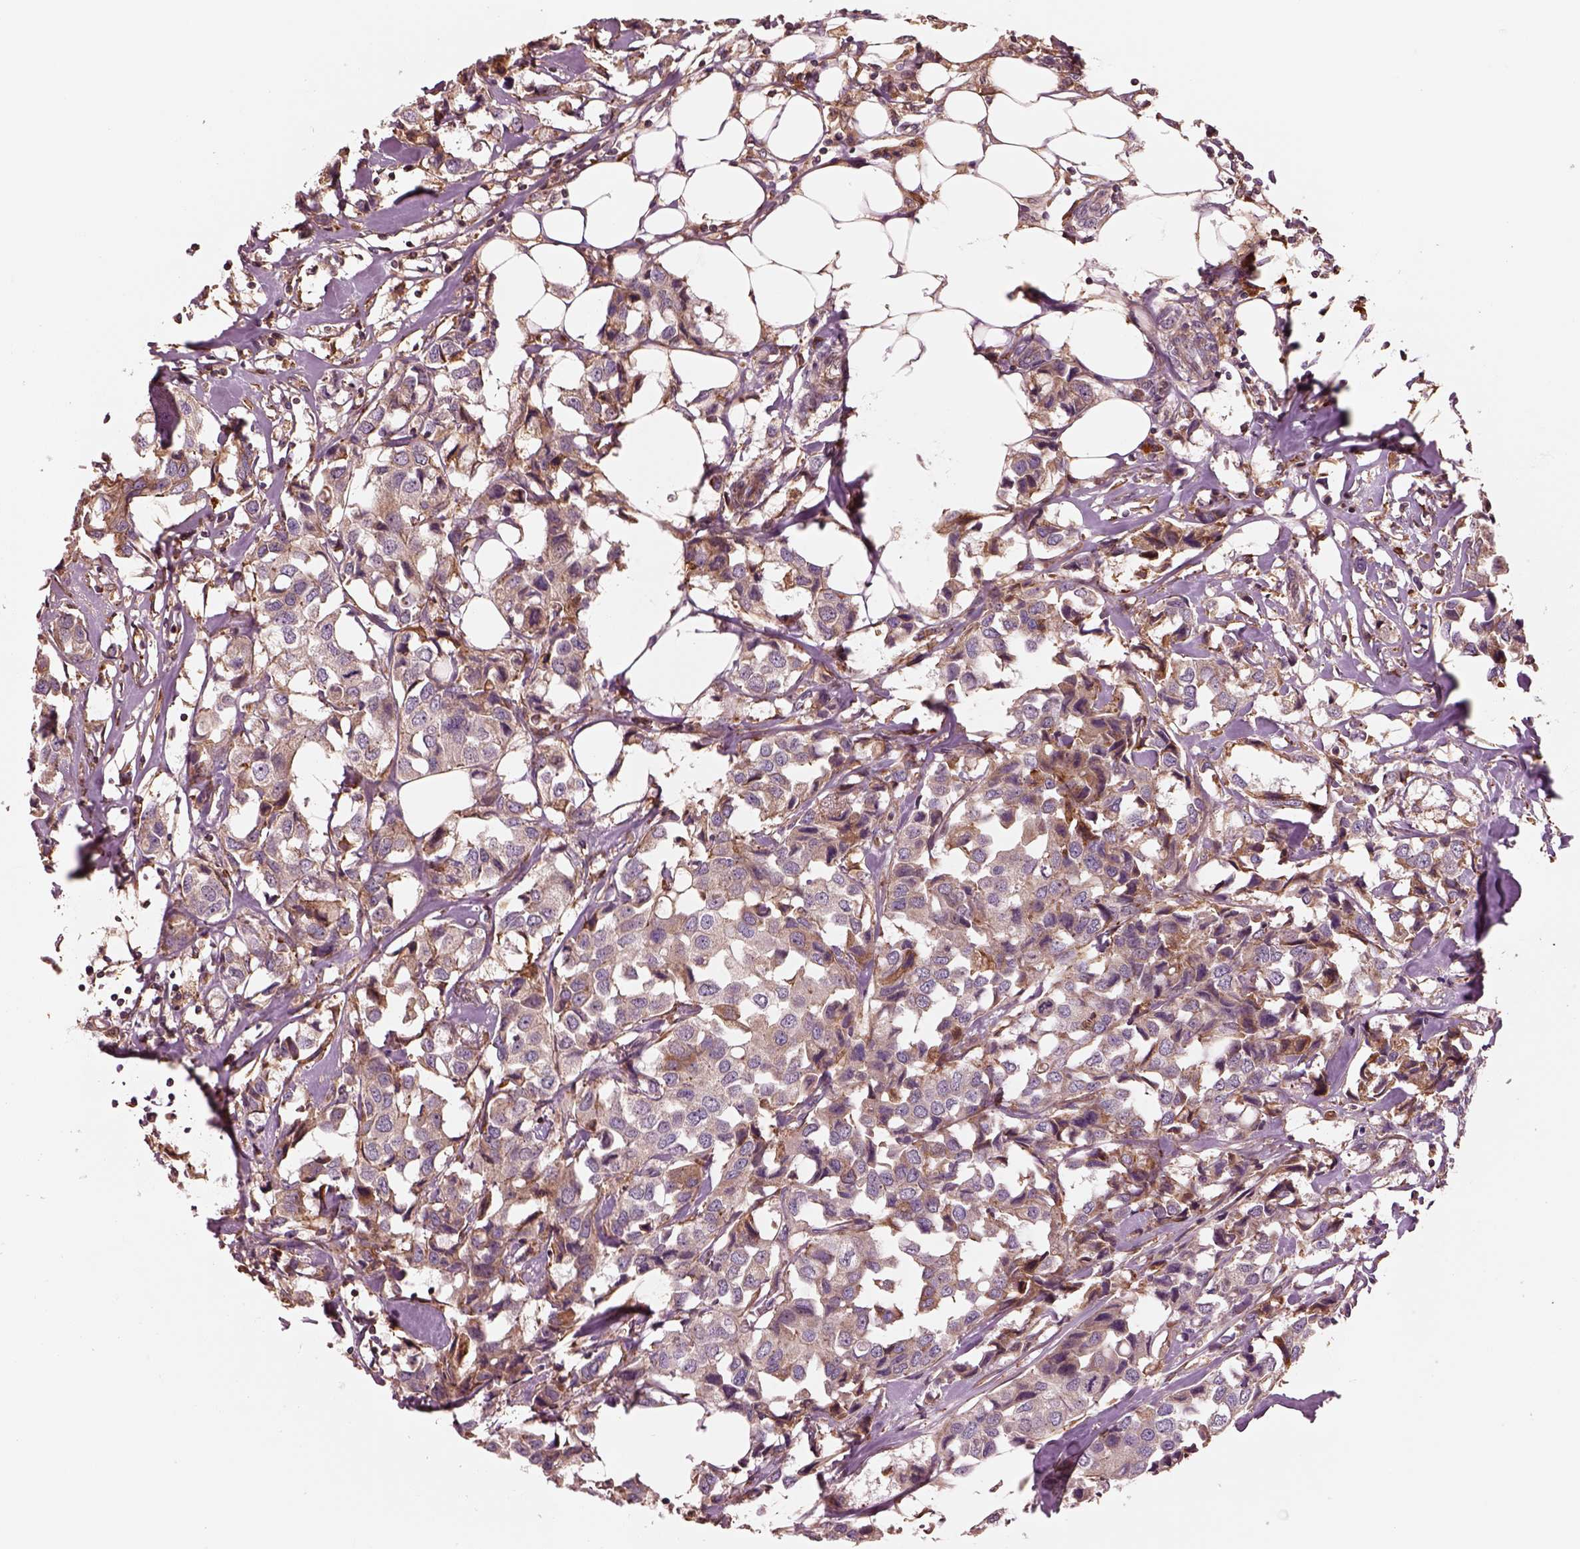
{"staining": {"intensity": "moderate", "quantity": "<25%", "location": "cytoplasmic/membranous"}, "tissue": "breast cancer", "cell_type": "Tumor cells", "image_type": "cancer", "snomed": [{"axis": "morphology", "description": "Duct carcinoma"}, {"axis": "topography", "description": "Breast"}], "caption": "High-power microscopy captured an immunohistochemistry (IHC) micrograph of breast cancer, revealing moderate cytoplasmic/membranous positivity in about <25% of tumor cells. The staining was performed using DAB (3,3'-diaminobenzidine), with brown indicating positive protein expression. Nuclei are stained blue with hematoxylin.", "gene": "ASCC2", "patient": {"sex": "female", "age": 80}}